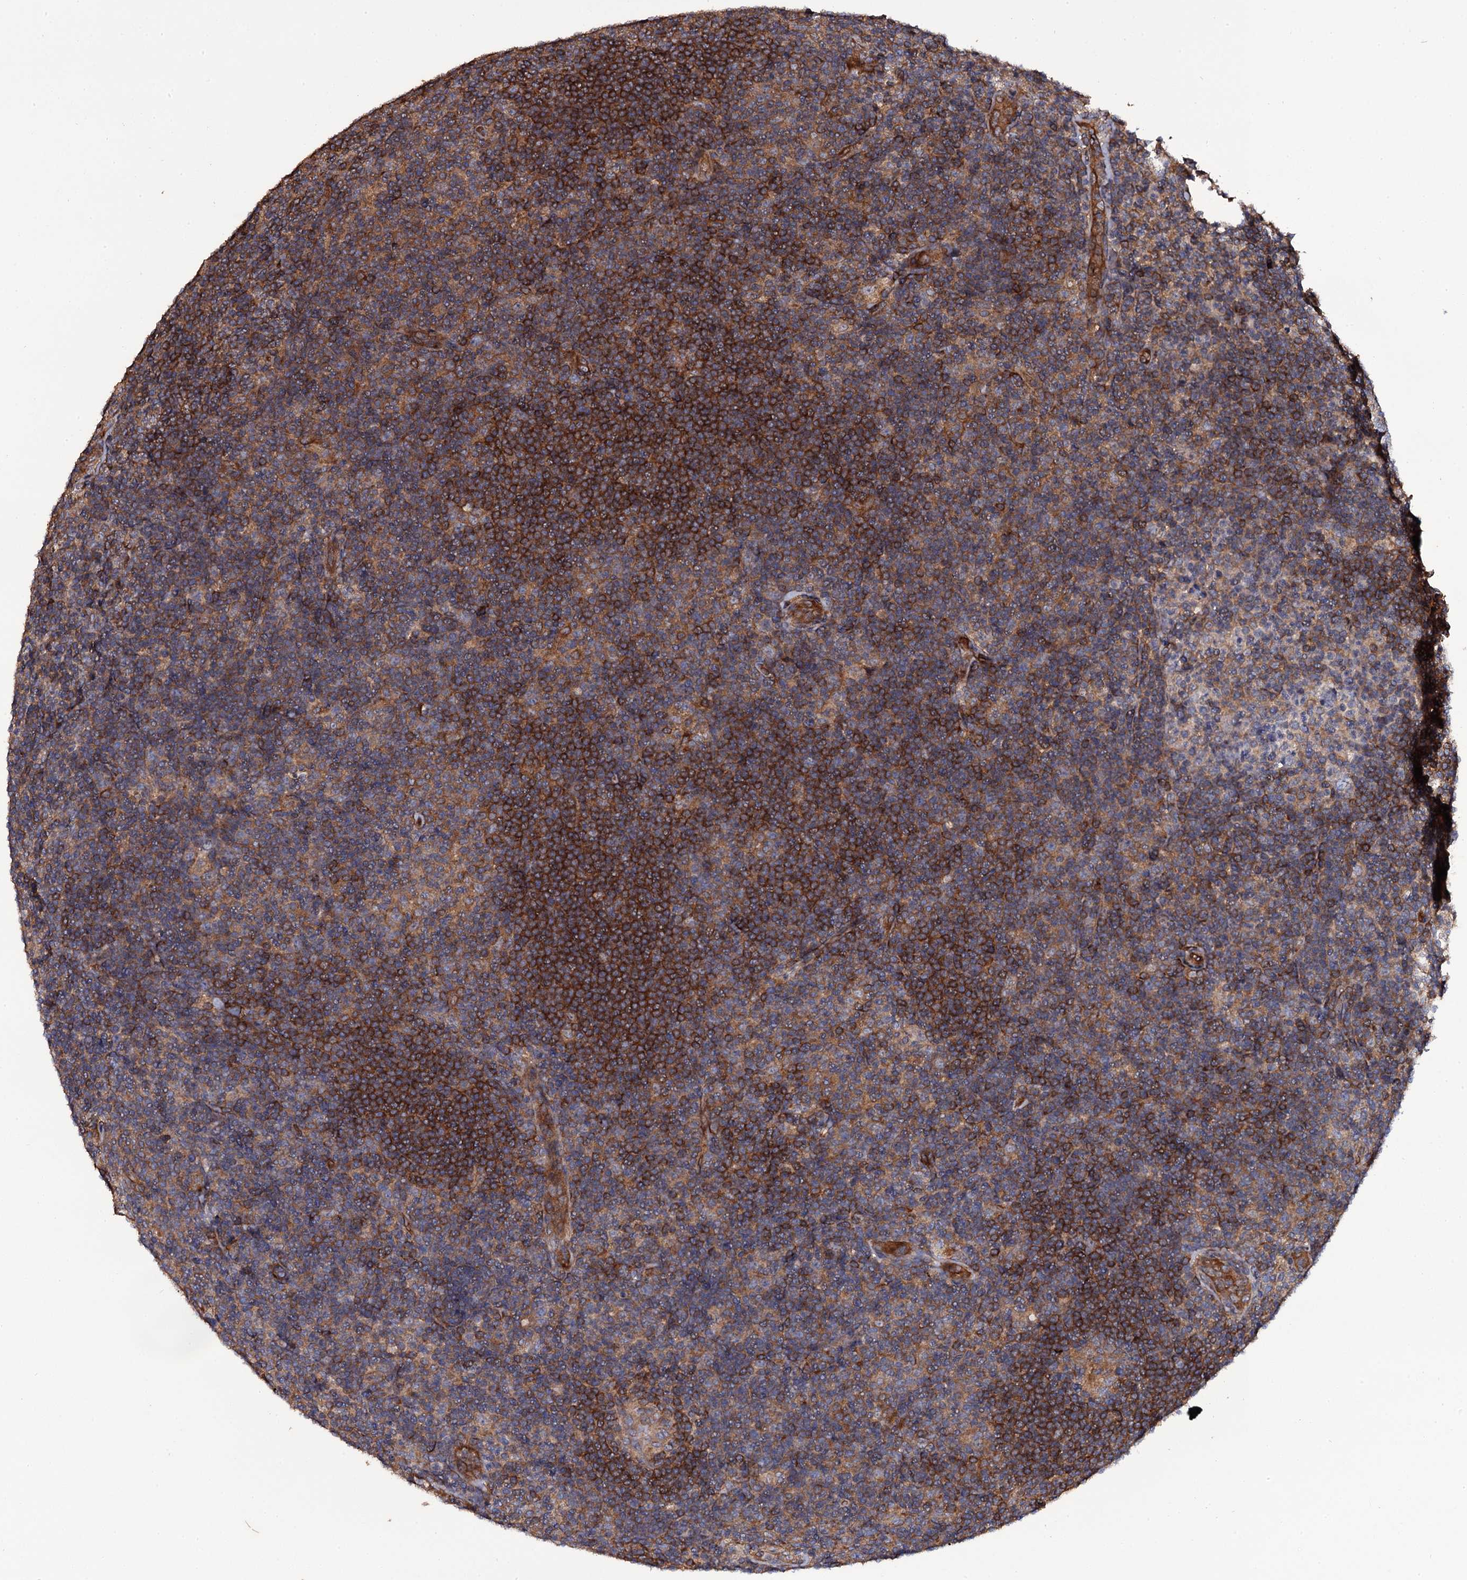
{"staining": {"intensity": "moderate", "quantity": ">75%", "location": "cytoplasmic/membranous"}, "tissue": "lymphoma", "cell_type": "Tumor cells", "image_type": "cancer", "snomed": [{"axis": "morphology", "description": "Hodgkin's disease, NOS"}, {"axis": "topography", "description": "Lymph node"}], "caption": "Lymphoma stained for a protein (brown) exhibits moderate cytoplasmic/membranous positive staining in approximately >75% of tumor cells.", "gene": "TTC23", "patient": {"sex": "female", "age": 57}}